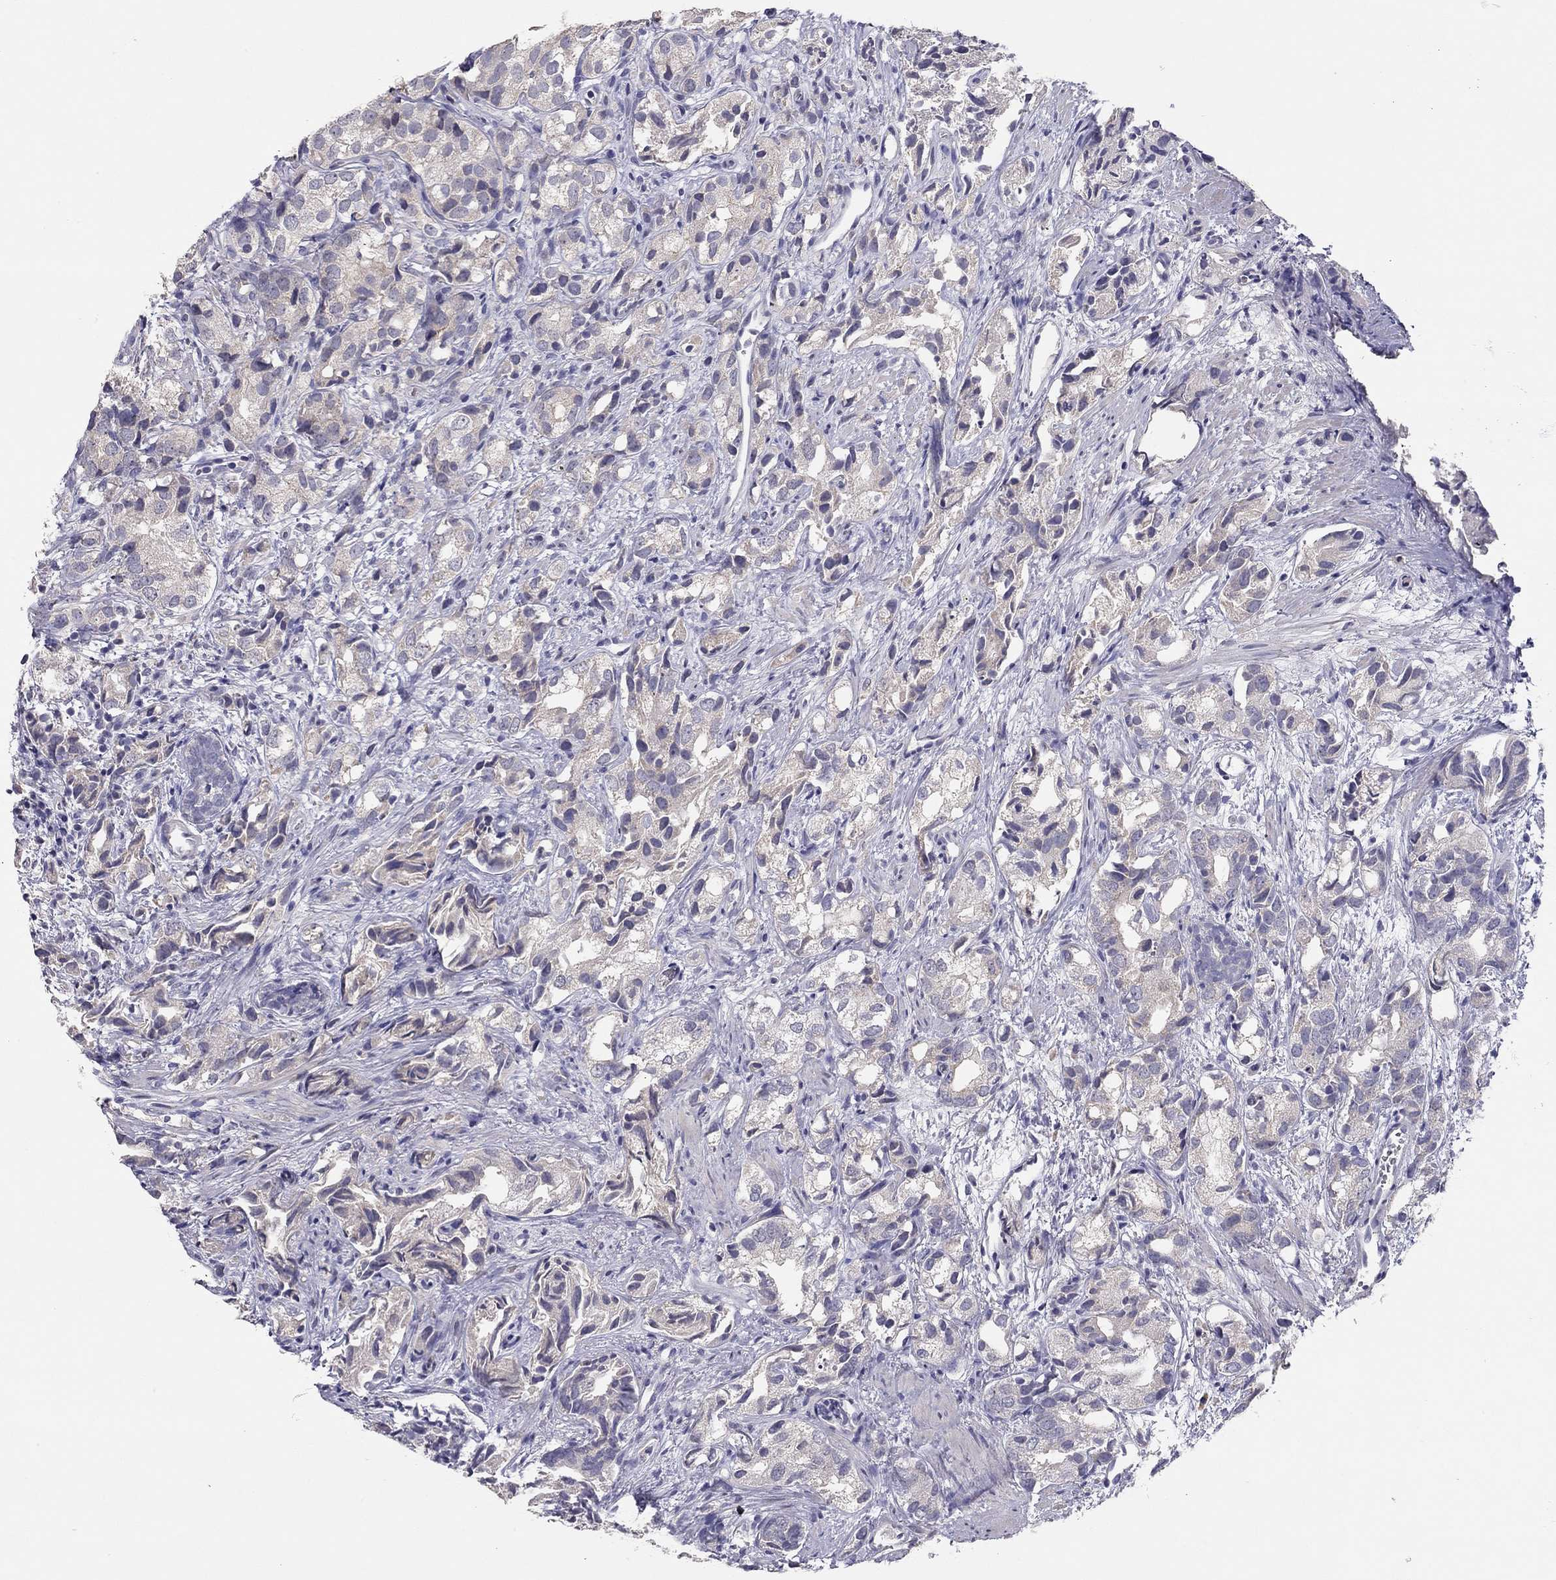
{"staining": {"intensity": "negative", "quantity": "none", "location": "none"}, "tissue": "prostate cancer", "cell_type": "Tumor cells", "image_type": "cancer", "snomed": [{"axis": "morphology", "description": "Adenocarcinoma, High grade"}, {"axis": "topography", "description": "Prostate"}], "caption": "There is no significant positivity in tumor cells of prostate cancer (adenocarcinoma (high-grade)). (DAB immunohistochemistry visualized using brightfield microscopy, high magnification).", "gene": "SCARB1", "patient": {"sex": "male", "age": 82}}